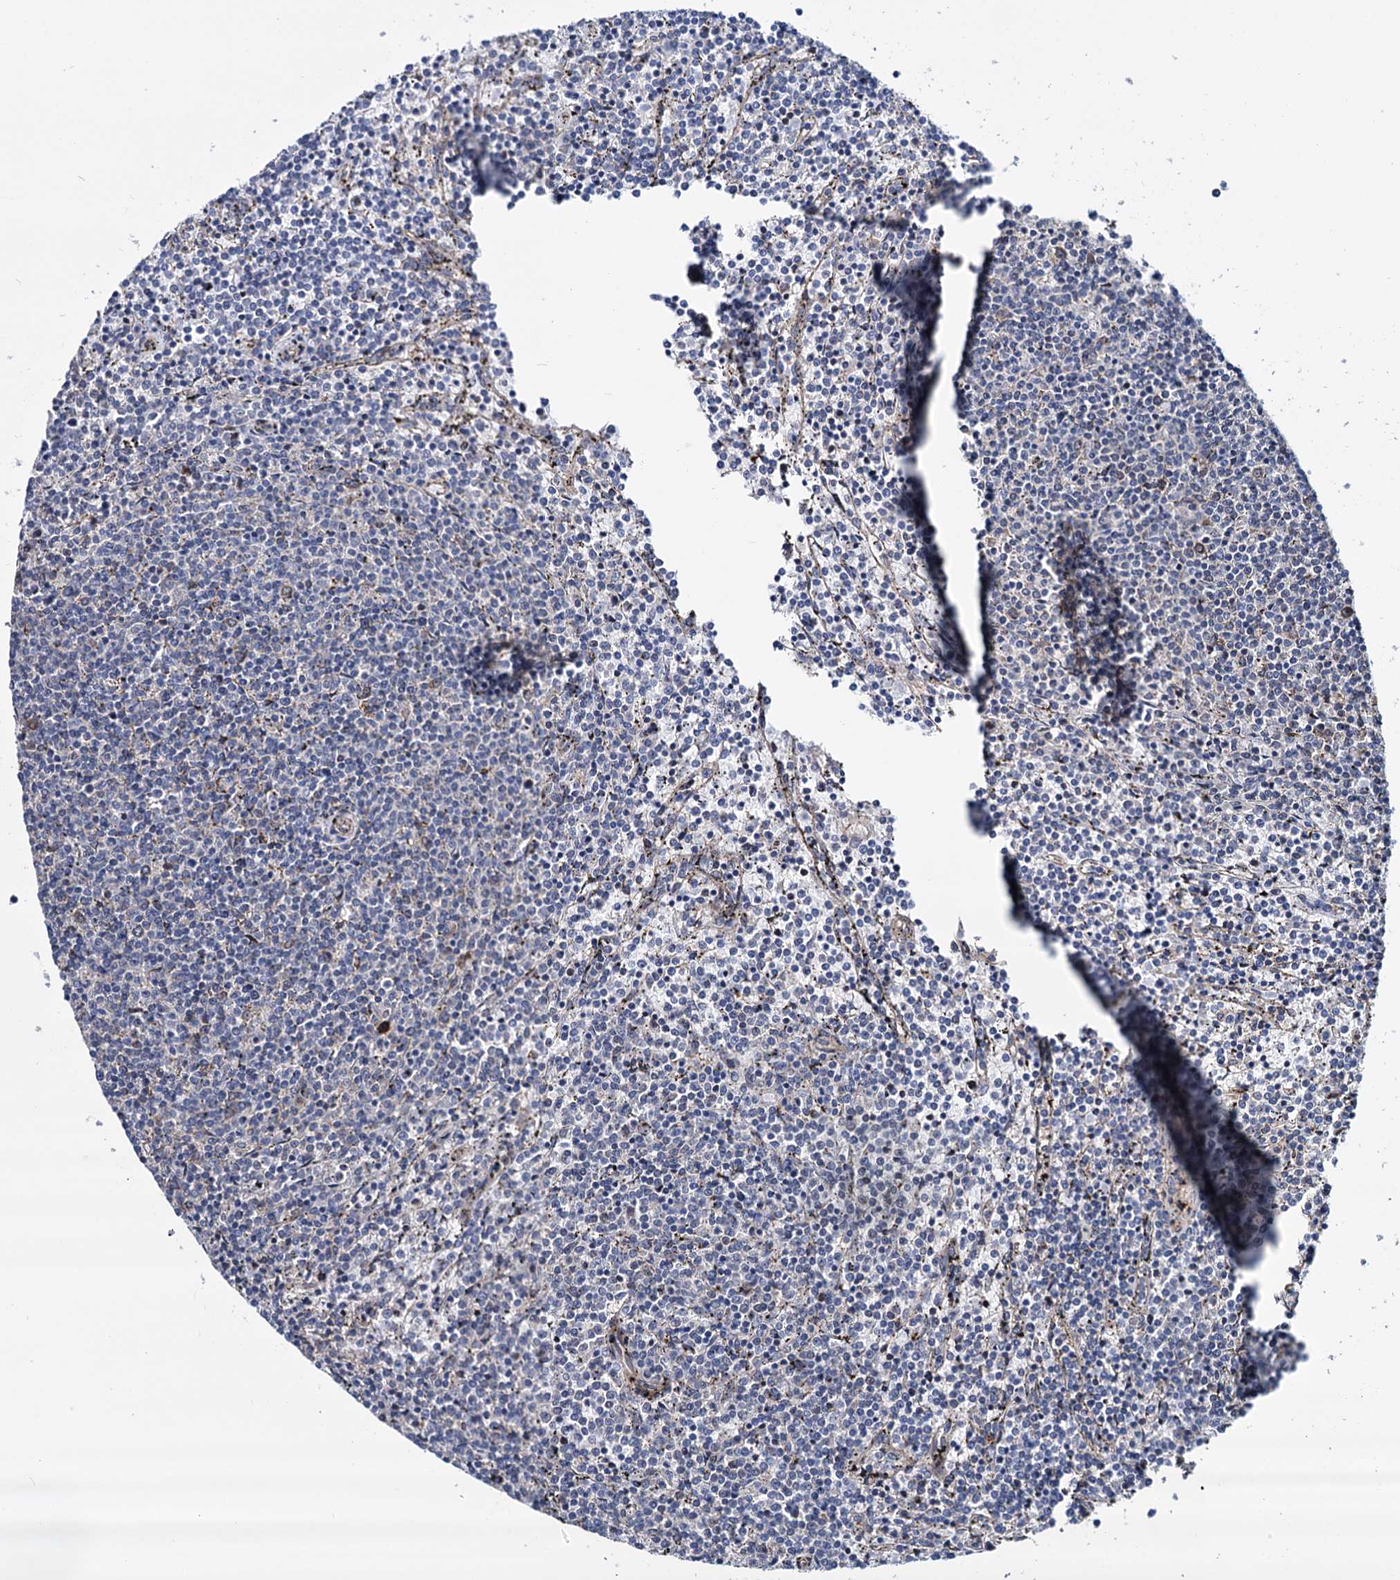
{"staining": {"intensity": "negative", "quantity": "none", "location": "none"}, "tissue": "lymphoma", "cell_type": "Tumor cells", "image_type": "cancer", "snomed": [{"axis": "morphology", "description": "Malignant lymphoma, non-Hodgkin's type, Low grade"}, {"axis": "topography", "description": "Spleen"}], "caption": "The immunohistochemistry micrograph has no significant staining in tumor cells of low-grade malignant lymphoma, non-Hodgkin's type tissue.", "gene": "PTDSS2", "patient": {"sex": "female", "age": 50}}